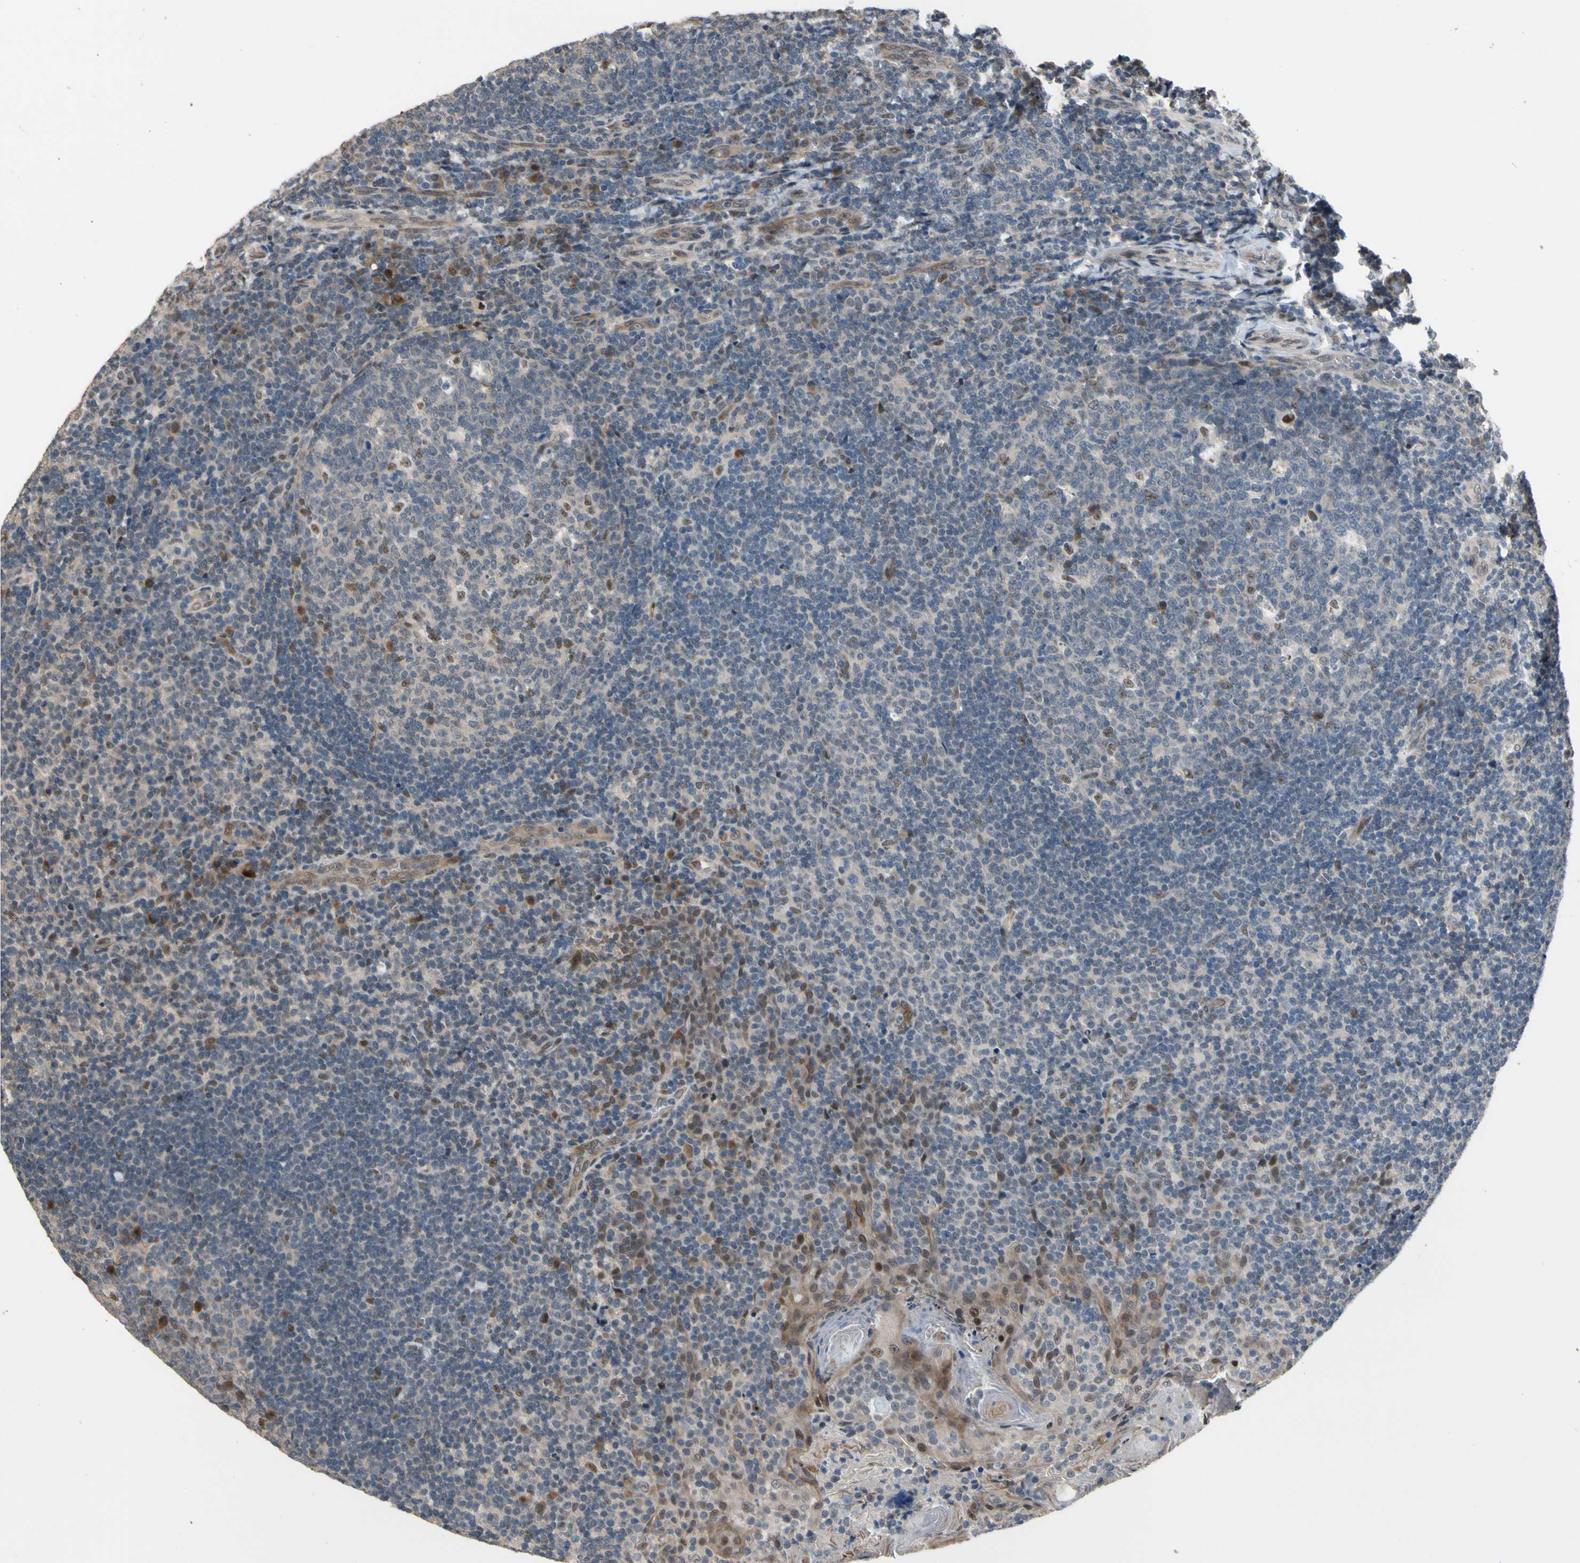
{"staining": {"intensity": "weak", "quantity": "25%-75%", "location": "cytoplasmic/membranous,nuclear"}, "tissue": "tonsil", "cell_type": "Germinal center cells", "image_type": "normal", "snomed": [{"axis": "morphology", "description": "Normal tissue, NOS"}, {"axis": "topography", "description": "Tonsil"}], "caption": "Tonsil stained with DAB immunohistochemistry (IHC) reveals low levels of weak cytoplasmic/membranous,nuclear expression in about 25%-75% of germinal center cells. The staining was performed using DAB (3,3'-diaminobenzidine) to visualize the protein expression in brown, while the nuclei were stained in blue with hematoxylin (Magnification: 20x).", "gene": "NGEF", "patient": {"sex": "male", "age": 17}}